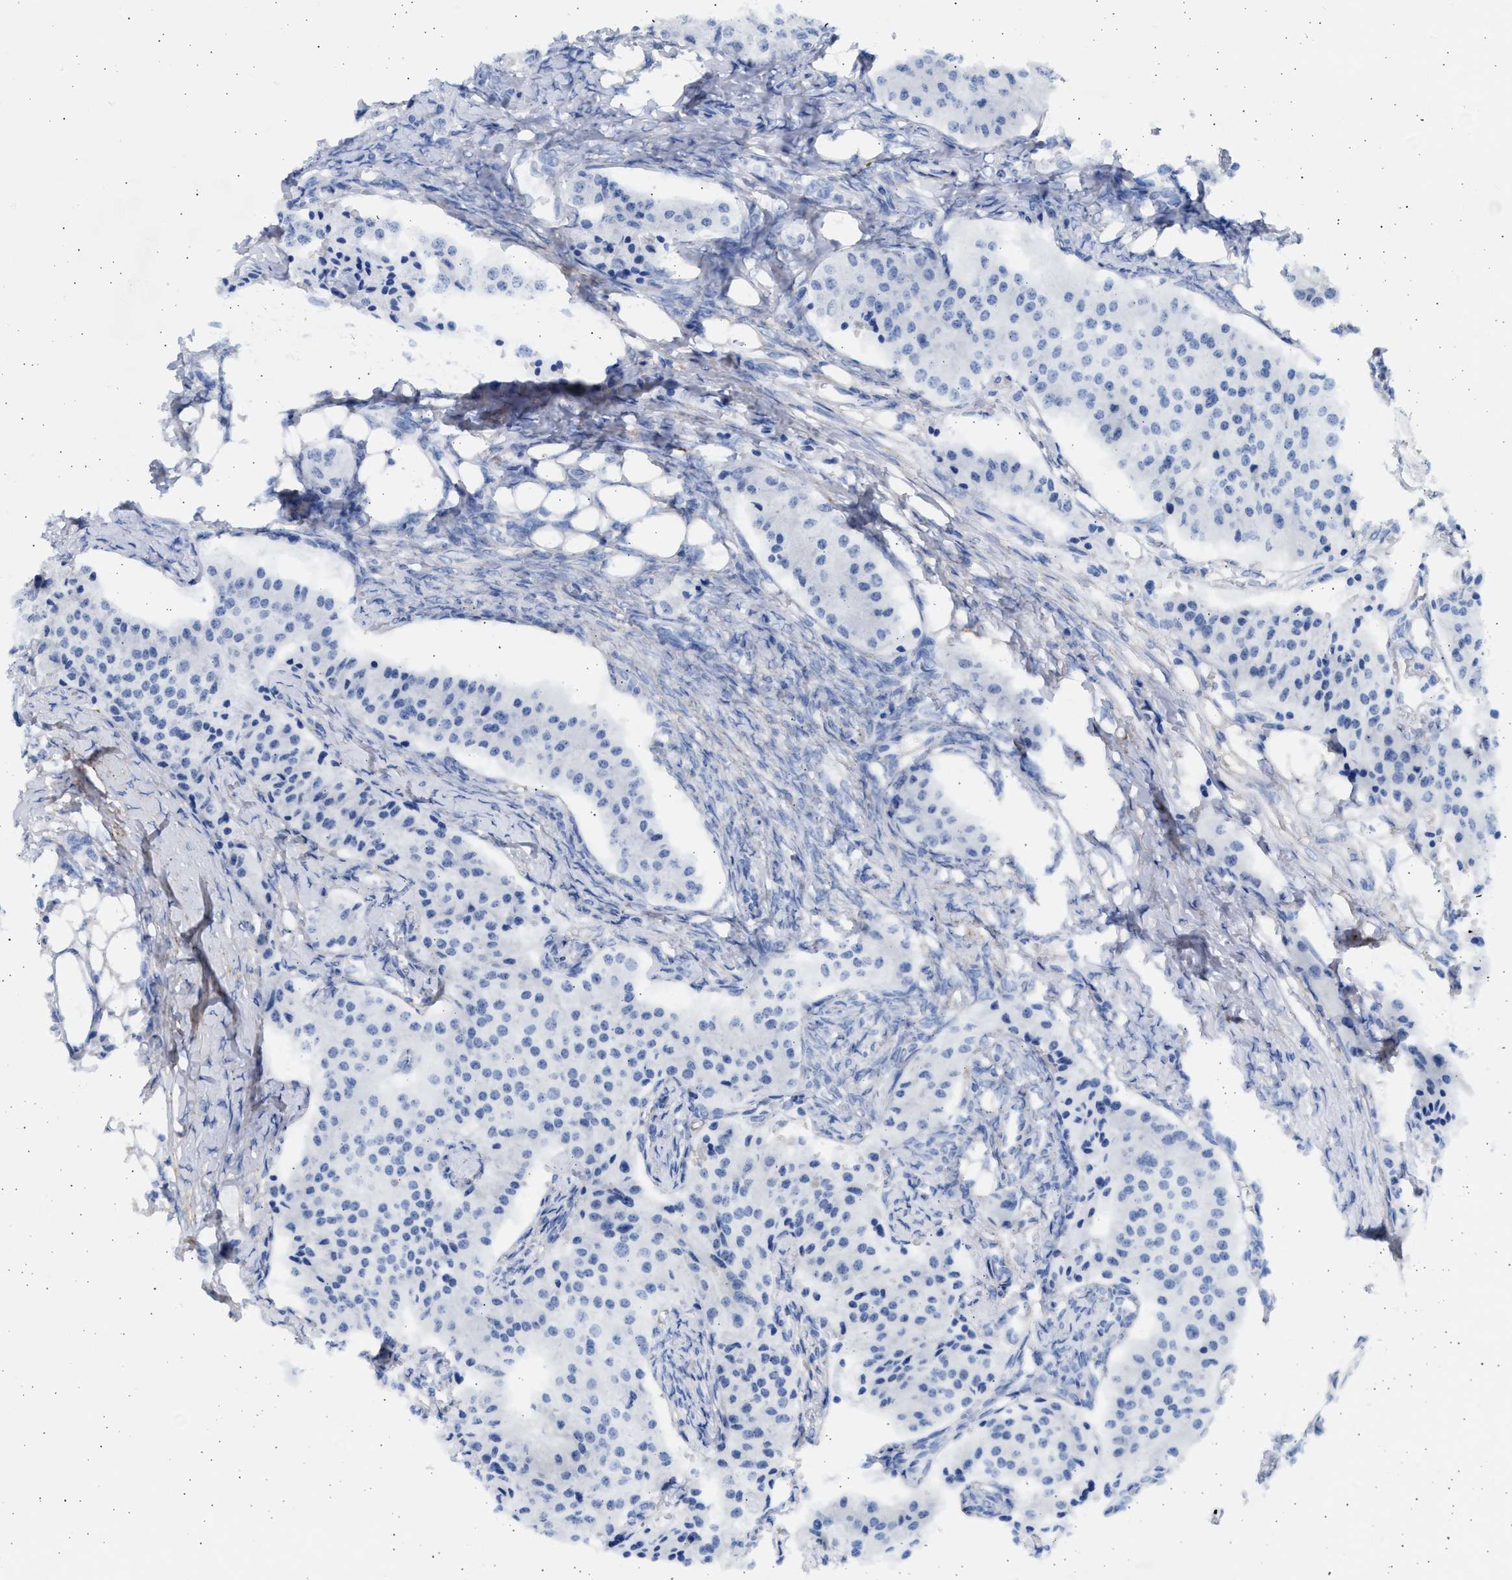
{"staining": {"intensity": "negative", "quantity": "none", "location": "none"}, "tissue": "carcinoid", "cell_type": "Tumor cells", "image_type": "cancer", "snomed": [{"axis": "morphology", "description": "Carcinoid, malignant, NOS"}, {"axis": "topography", "description": "Colon"}], "caption": "There is no significant expression in tumor cells of malignant carcinoid.", "gene": "NBR1", "patient": {"sex": "female", "age": 52}}